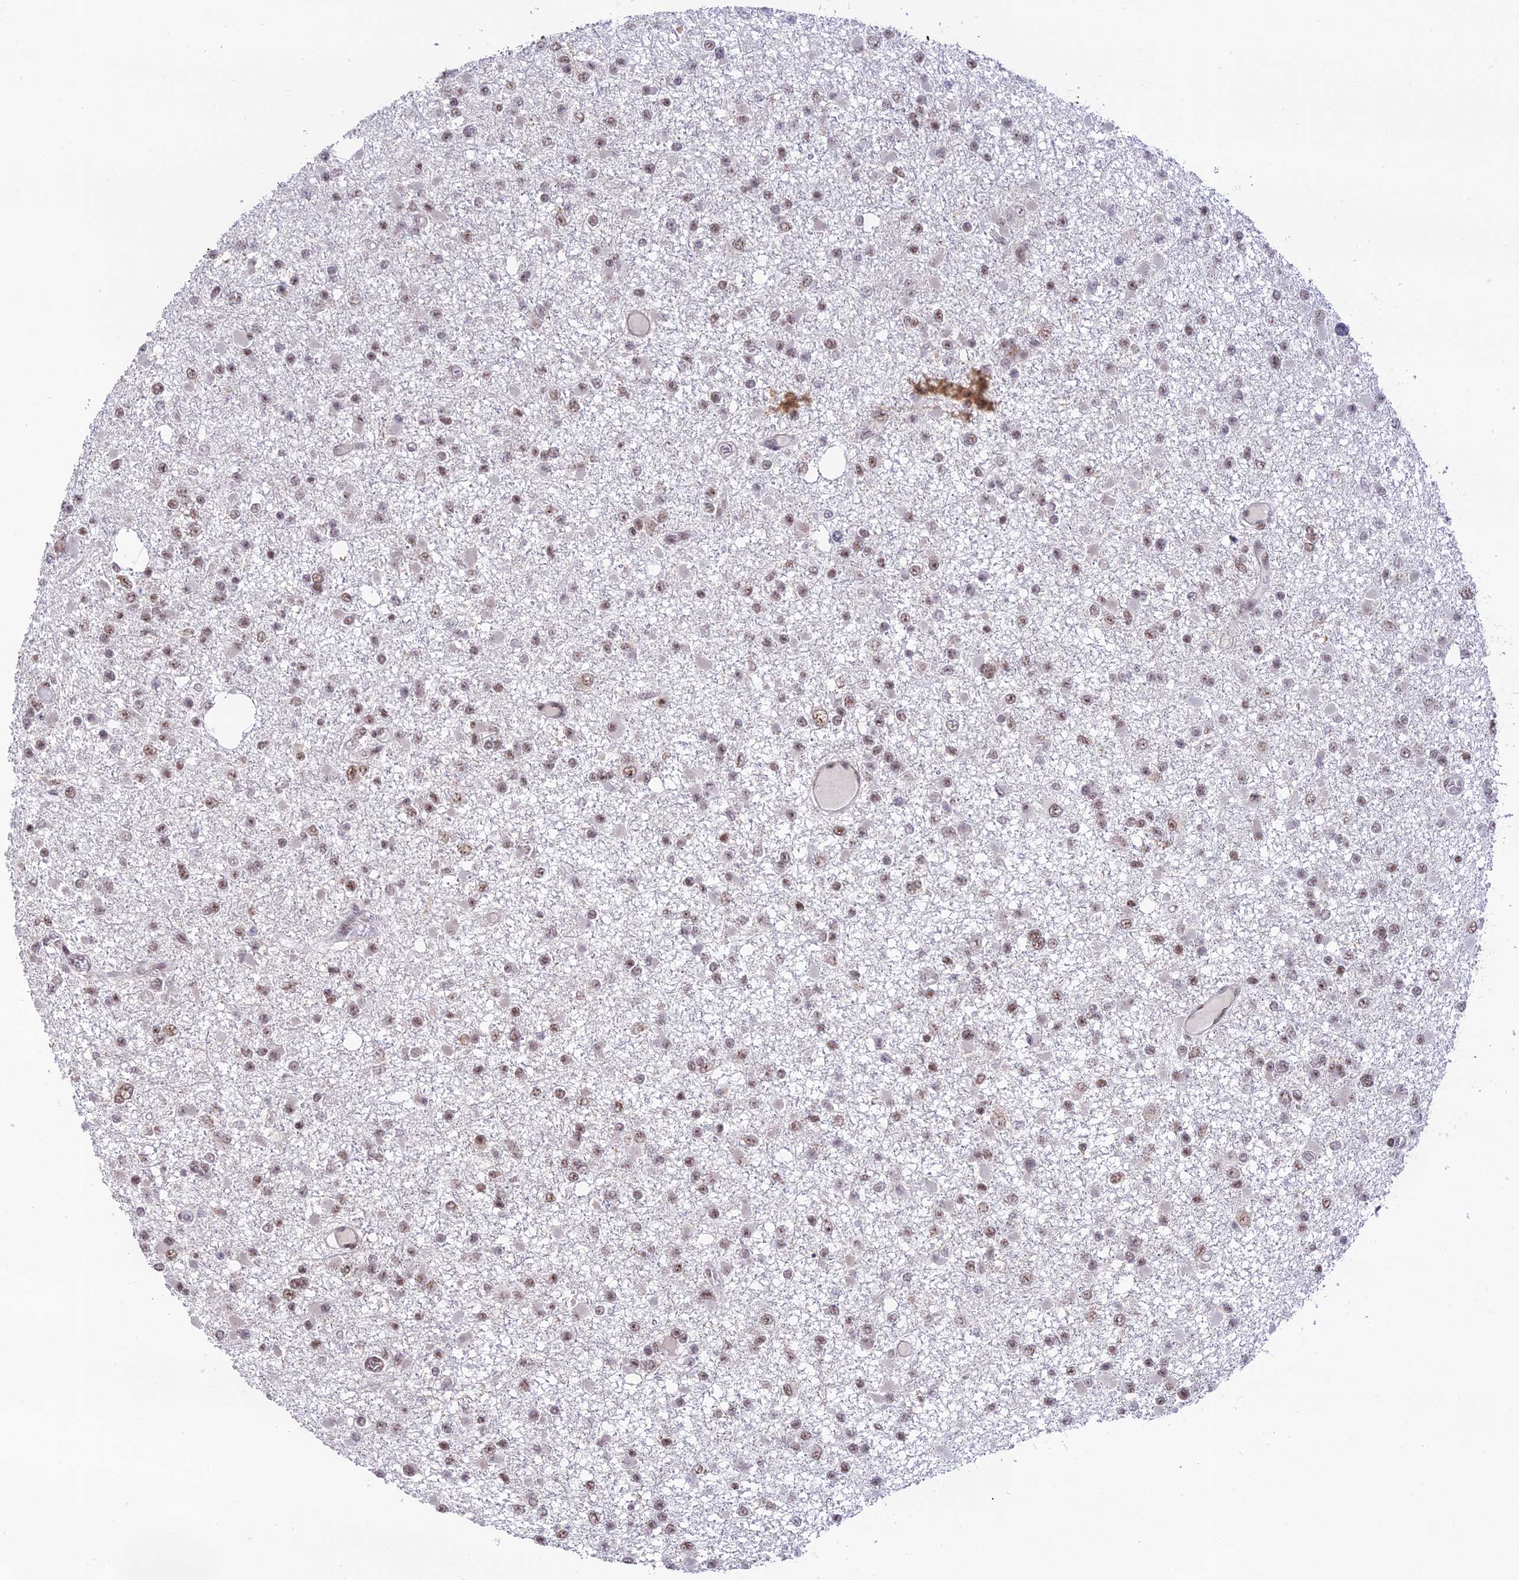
{"staining": {"intensity": "weak", "quantity": ">75%", "location": "nuclear"}, "tissue": "glioma", "cell_type": "Tumor cells", "image_type": "cancer", "snomed": [{"axis": "morphology", "description": "Glioma, malignant, Low grade"}, {"axis": "topography", "description": "Brain"}], "caption": "There is low levels of weak nuclear staining in tumor cells of malignant glioma (low-grade), as demonstrated by immunohistochemical staining (brown color).", "gene": "THOC7", "patient": {"sex": "female", "age": 22}}